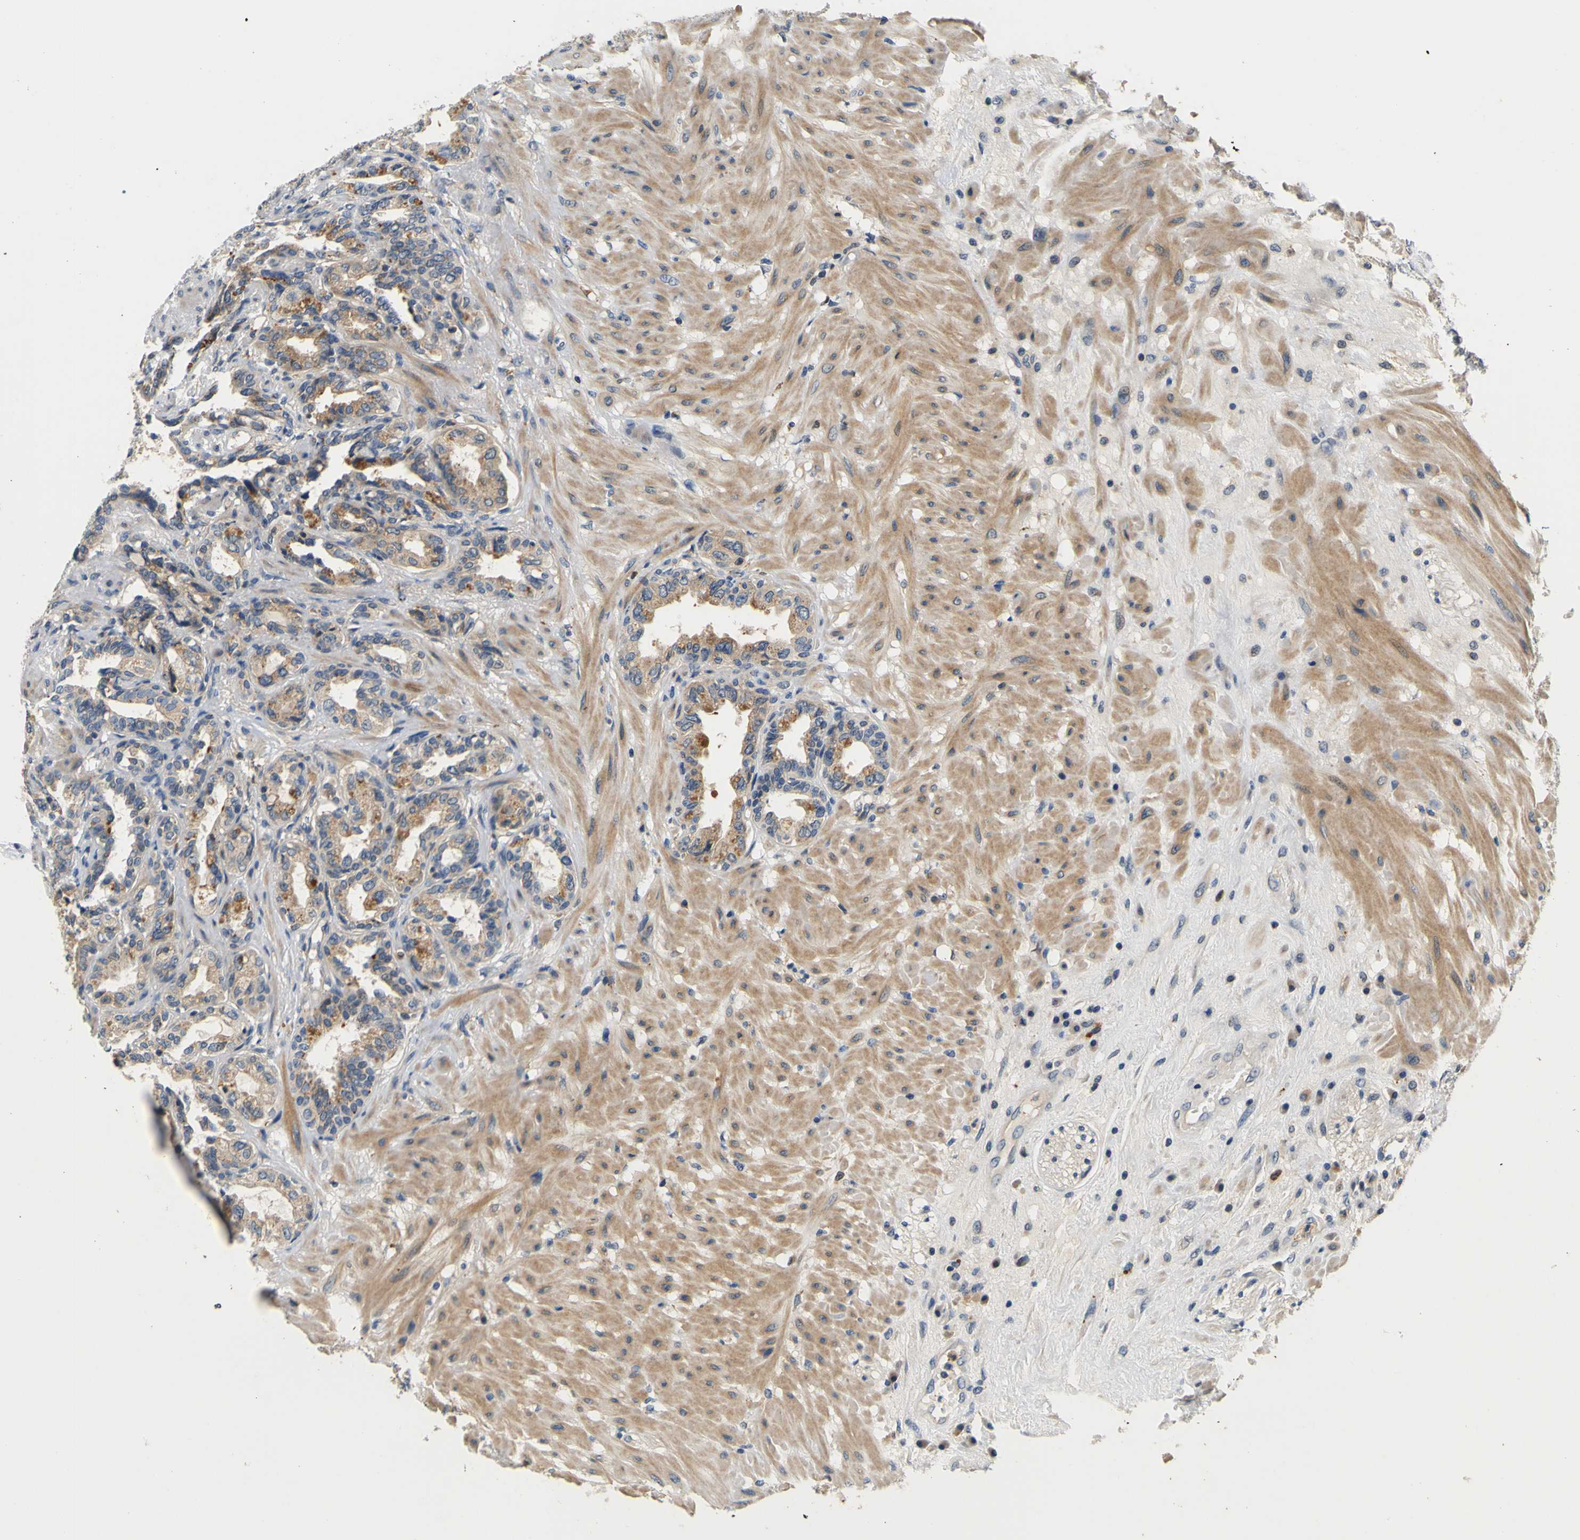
{"staining": {"intensity": "moderate", "quantity": ">75%", "location": "cytoplasmic/membranous"}, "tissue": "seminal vesicle", "cell_type": "Glandular cells", "image_type": "normal", "snomed": [{"axis": "morphology", "description": "Normal tissue, NOS"}, {"axis": "topography", "description": "Seminal veicle"}], "caption": "This photomicrograph displays immunohistochemistry staining of normal seminal vesicle, with medium moderate cytoplasmic/membranous staining in approximately >75% of glandular cells.", "gene": "TNIK", "patient": {"sex": "male", "age": 61}}